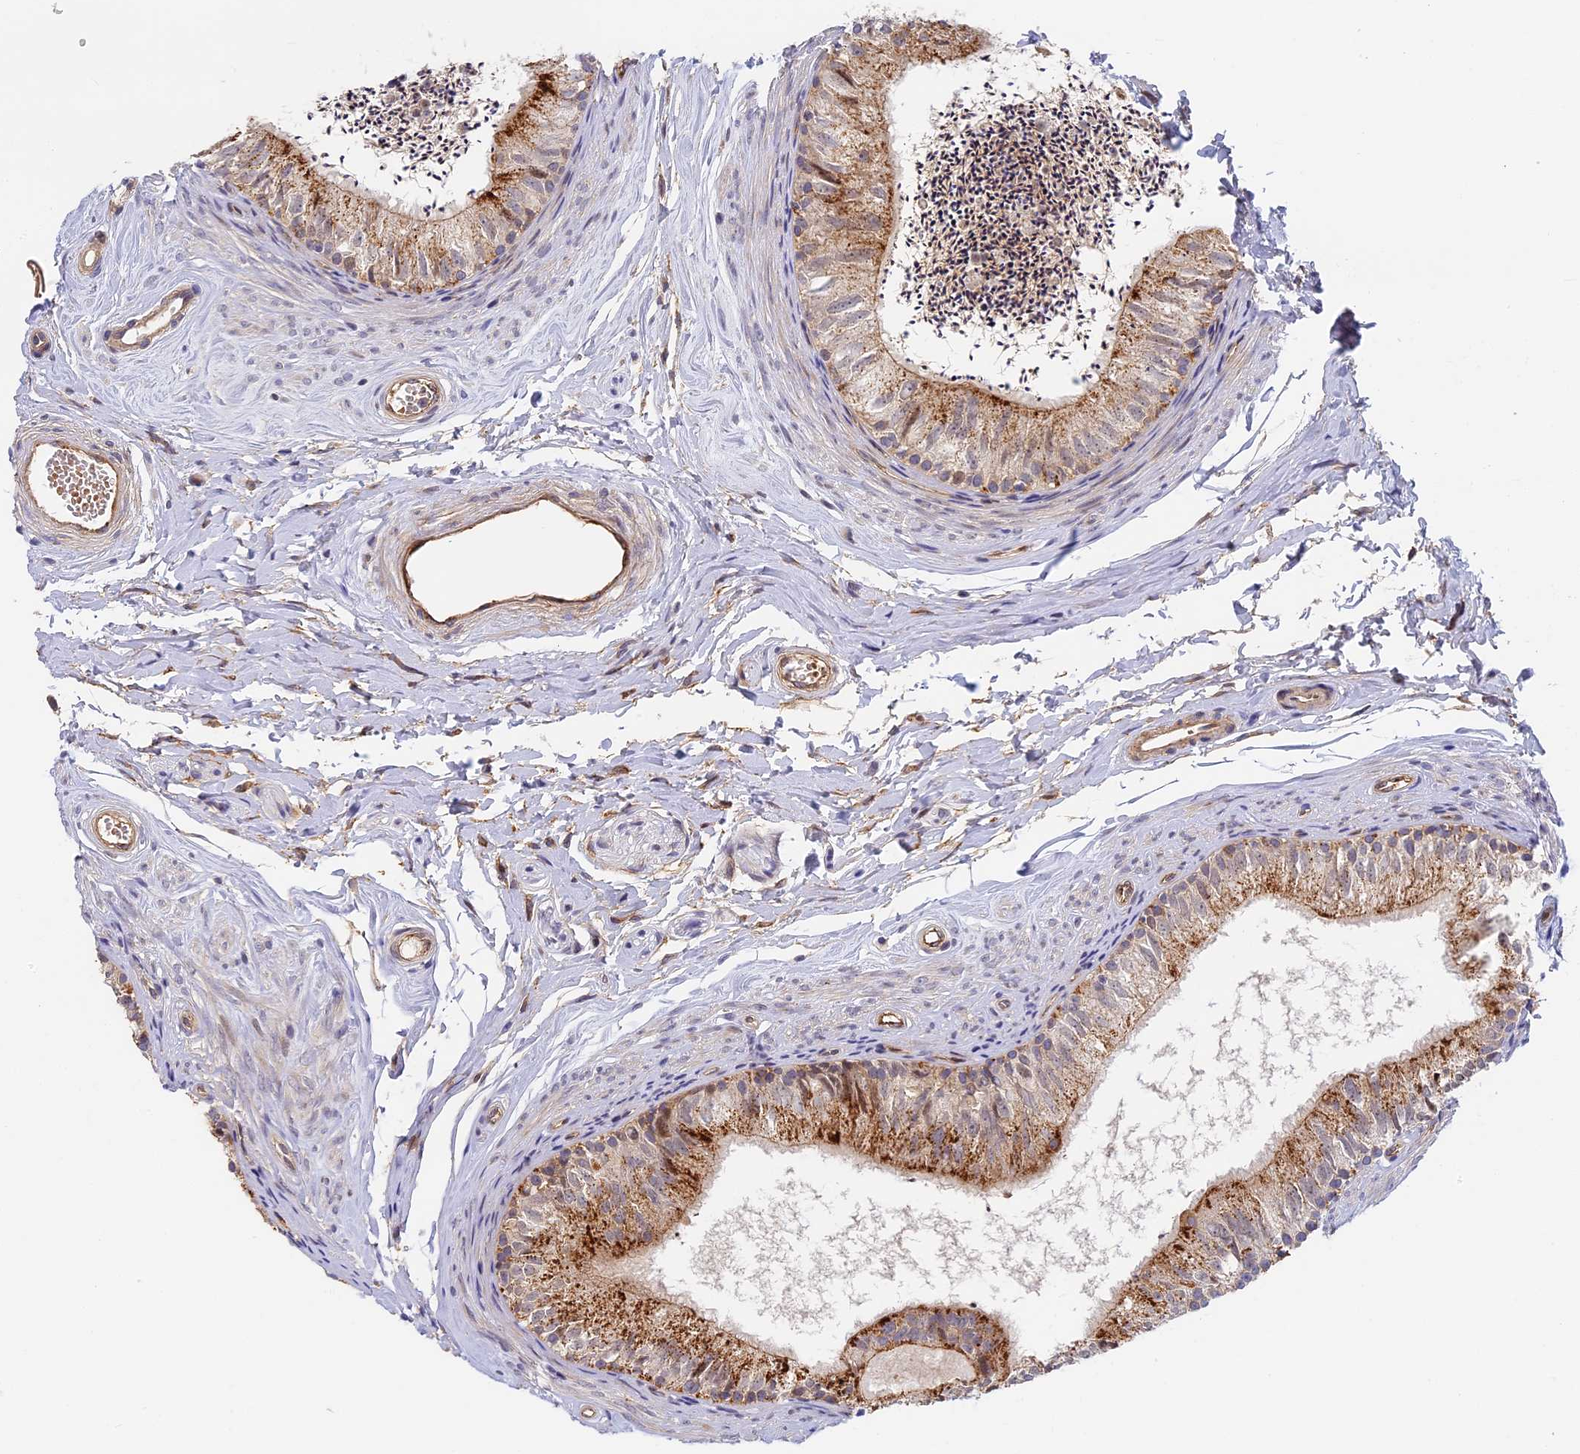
{"staining": {"intensity": "moderate", "quantity": "25%-75%", "location": "cytoplasmic/membranous"}, "tissue": "epididymis", "cell_type": "Glandular cells", "image_type": "normal", "snomed": [{"axis": "morphology", "description": "Normal tissue, NOS"}, {"axis": "topography", "description": "Epididymis"}], "caption": "Glandular cells demonstrate medium levels of moderate cytoplasmic/membranous staining in about 25%-75% of cells in unremarkable human epididymis.", "gene": "MISP3", "patient": {"sex": "male", "age": 56}}